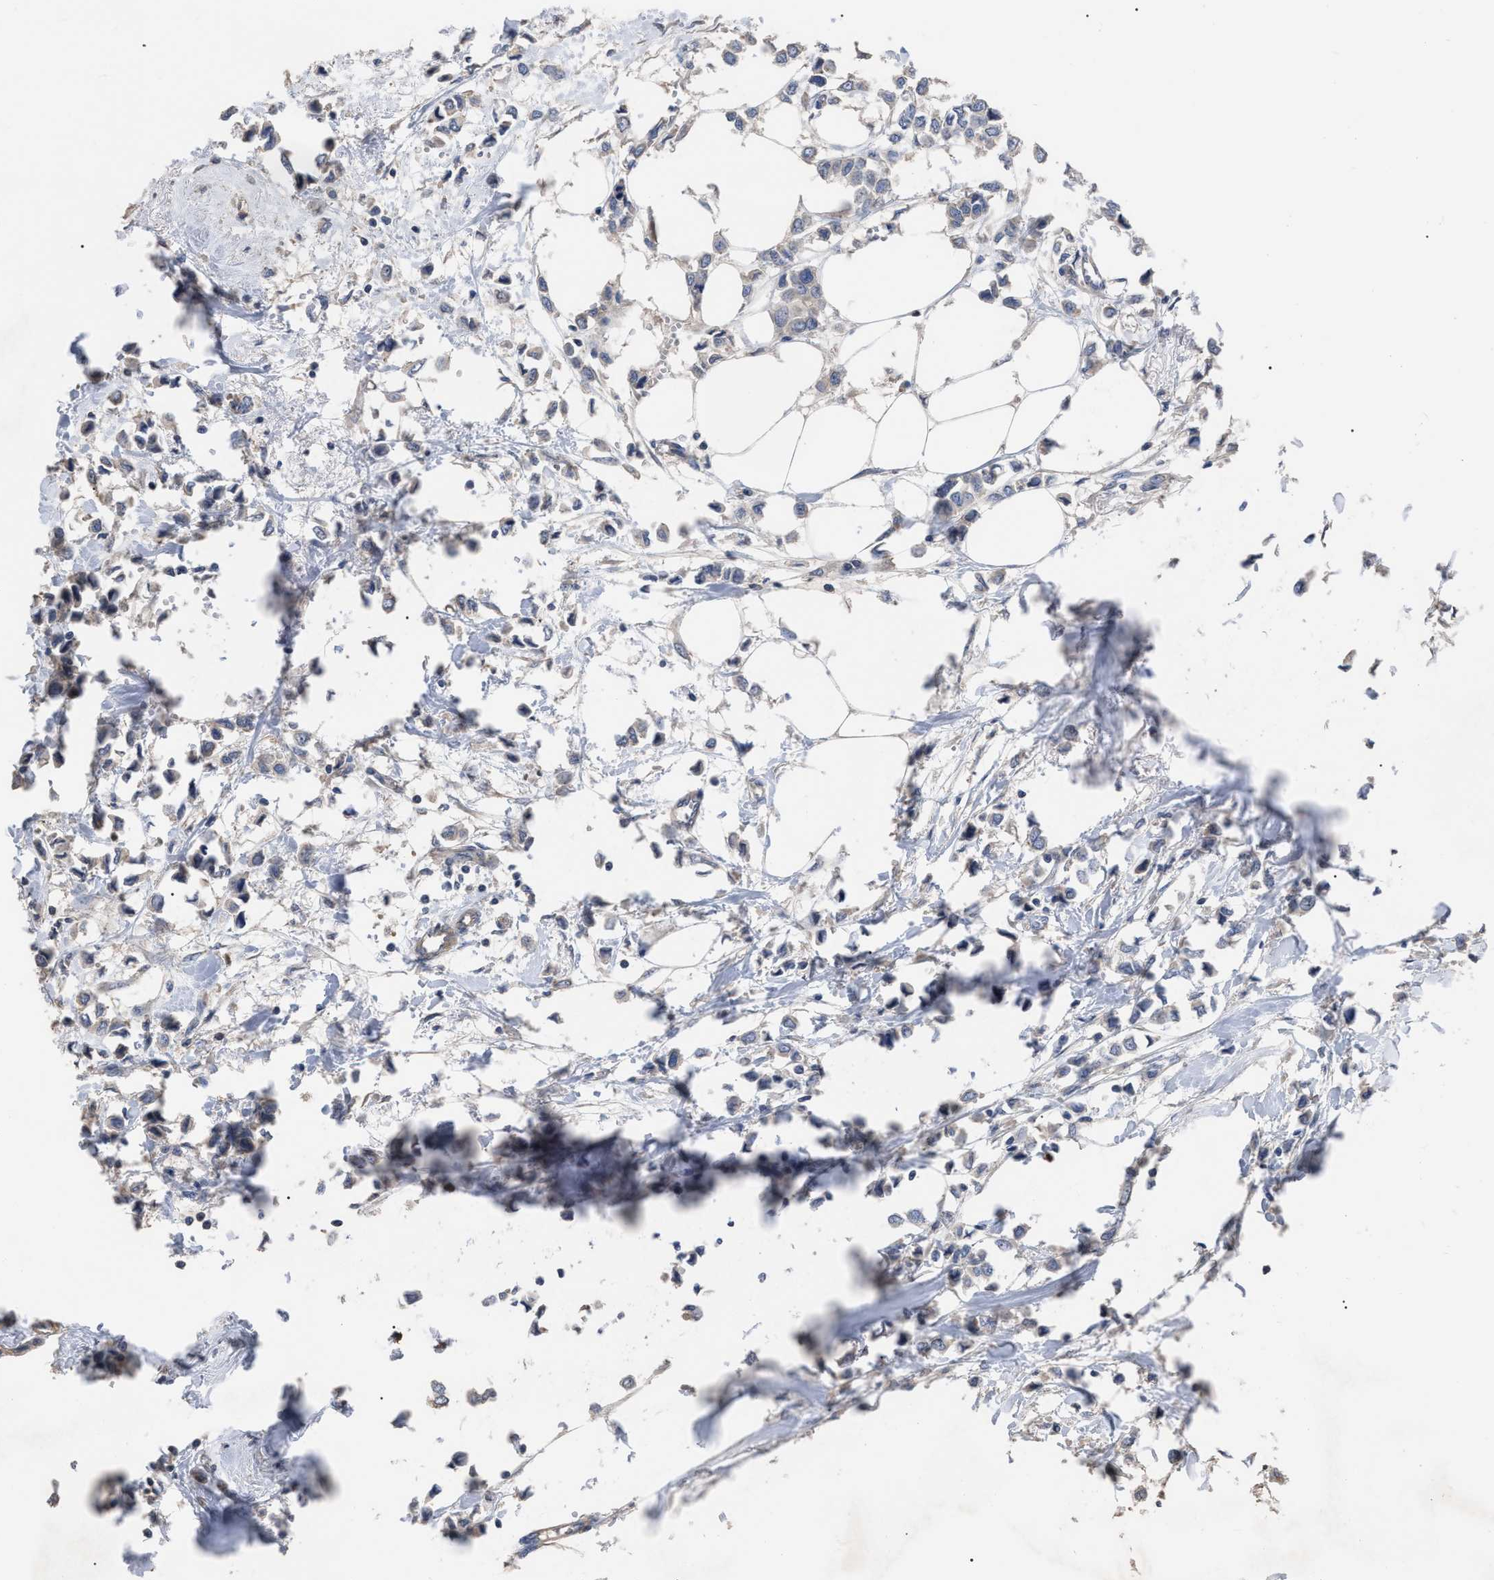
{"staining": {"intensity": "weak", "quantity": "<25%", "location": "cytoplasmic/membranous"}, "tissue": "breast cancer", "cell_type": "Tumor cells", "image_type": "cancer", "snomed": [{"axis": "morphology", "description": "Lobular carcinoma"}, {"axis": "topography", "description": "Breast"}], "caption": "The photomicrograph demonstrates no staining of tumor cells in lobular carcinoma (breast).", "gene": "BTN2A1", "patient": {"sex": "female", "age": 51}}